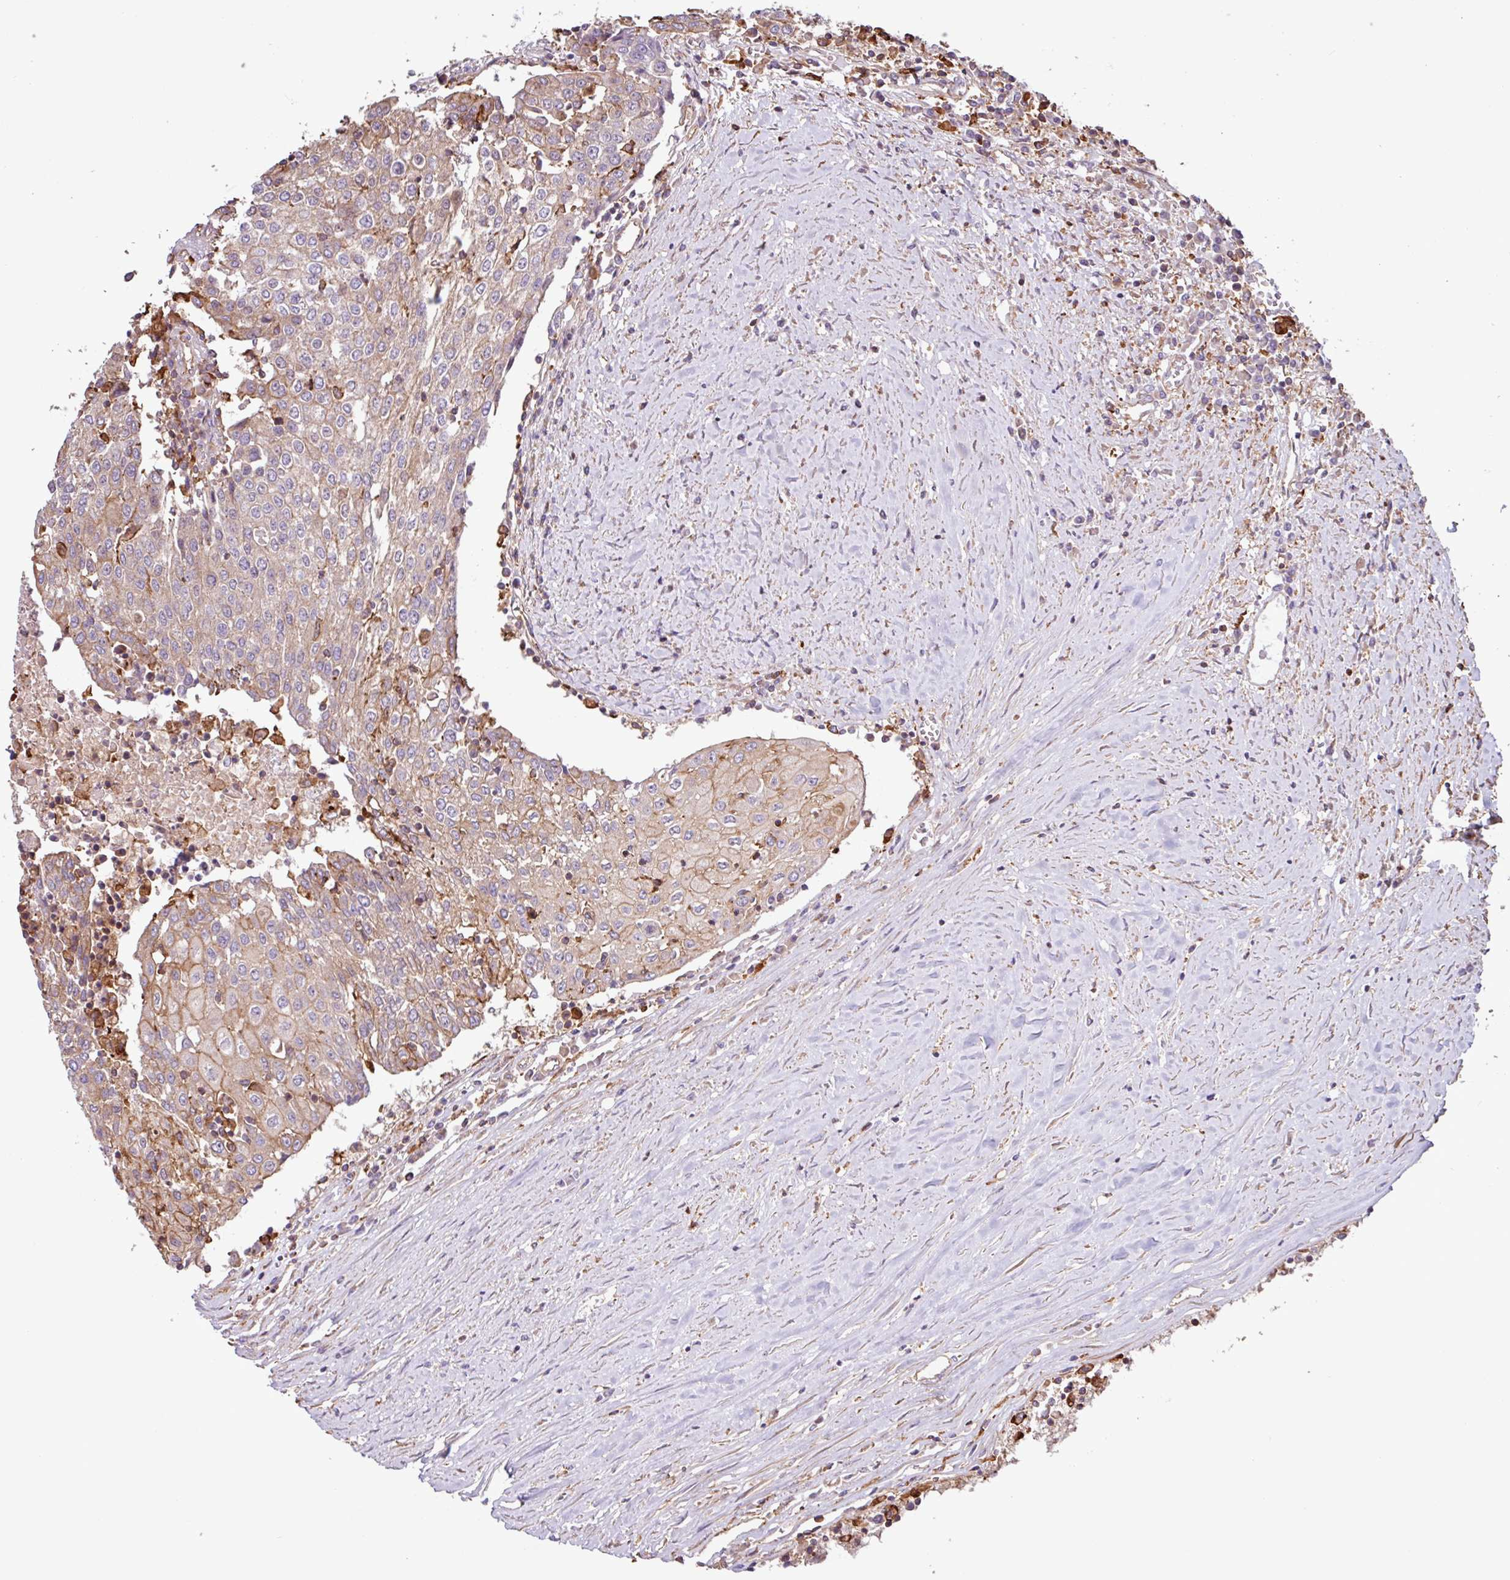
{"staining": {"intensity": "moderate", "quantity": "<25%", "location": "cytoplasmic/membranous"}, "tissue": "urothelial cancer", "cell_type": "Tumor cells", "image_type": "cancer", "snomed": [{"axis": "morphology", "description": "Urothelial carcinoma, High grade"}, {"axis": "topography", "description": "Urinary bladder"}], "caption": "DAB (3,3'-diaminobenzidine) immunohistochemical staining of urothelial carcinoma (high-grade) exhibits moderate cytoplasmic/membranous protein positivity in about <25% of tumor cells. (IHC, brightfield microscopy, high magnification).", "gene": "ACTR3", "patient": {"sex": "female", "age": 85}}